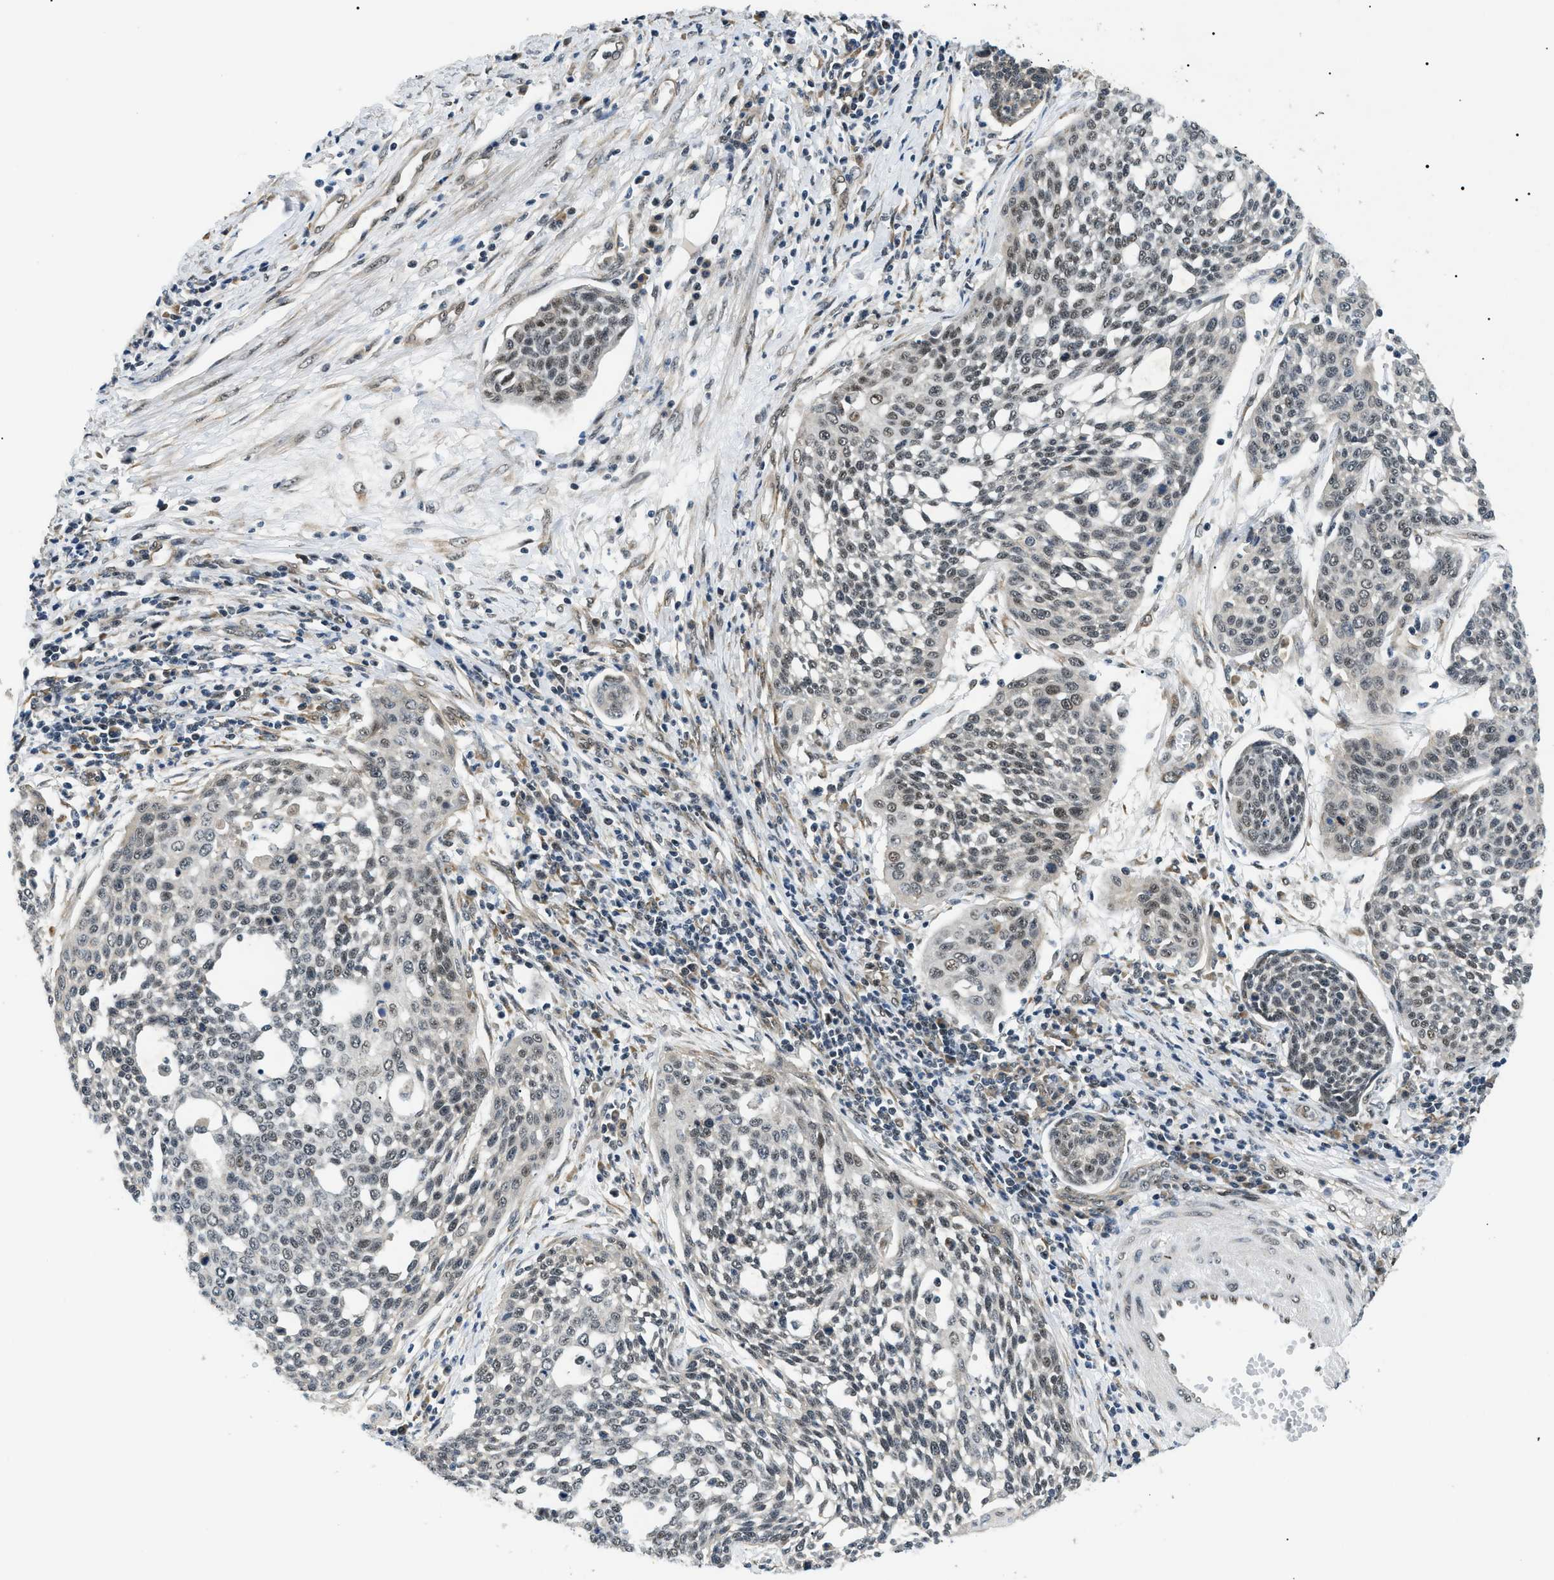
{"staining": {"intensity": "strong", "quantity": "25%-75%", "location": "nuclear"}, "tissue": "cervical cancer", "cell_type": "Tumor cells", "image_type": "cancer", "snomed": [{"axis": "morphology", "description": "Squamous cell carcinoma, NOS"}, {"axis": "topography", "description": "Cervix"}], "caption": "Human squamous cell carcinoma (cervical) stained with a protein marker exhibits strong staining in tumor cells.", "gene": "CWC25", "patient": {"sex": "female", "age": 34}}